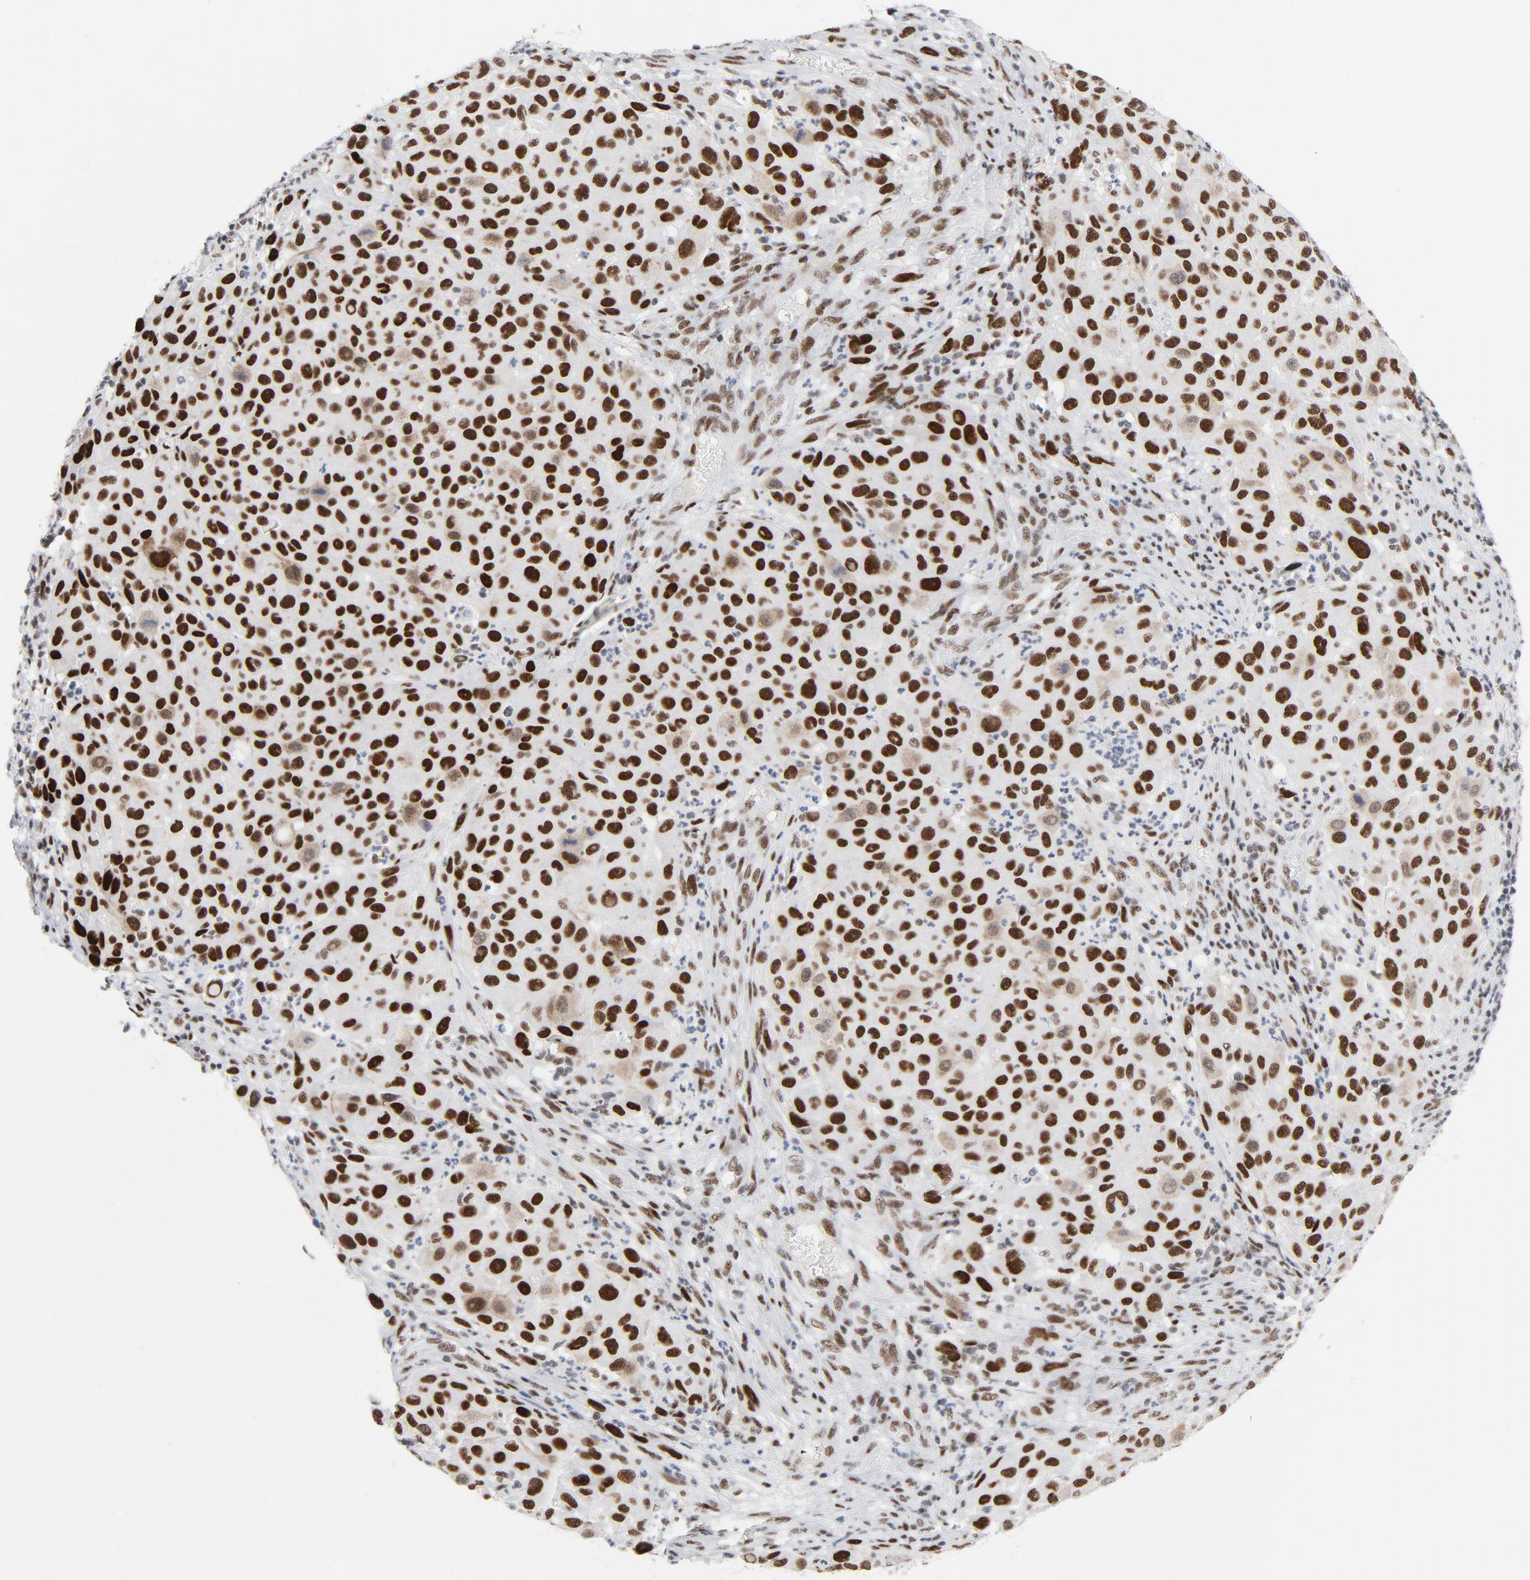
{"staining": {"intensity": "strong", "quantity": ">75%", "location": "nuclear"}, "tissue": "melanoma", "cell_type": "Tumor cells", "image_type": "cancer", "snomed": [{"axis": "morphology", "description": "Malignant melanoma, Metastatic site"}, {"axis": "topography", "description": "Lymph node"}], "caption": "Immunohistochemical staining of melanoma reveals high levels of strong nuclear protein positivity in approximately >75% of tumor cells.", "gene": "HSF1", "patient": {"sex": "male", "age": 61}}